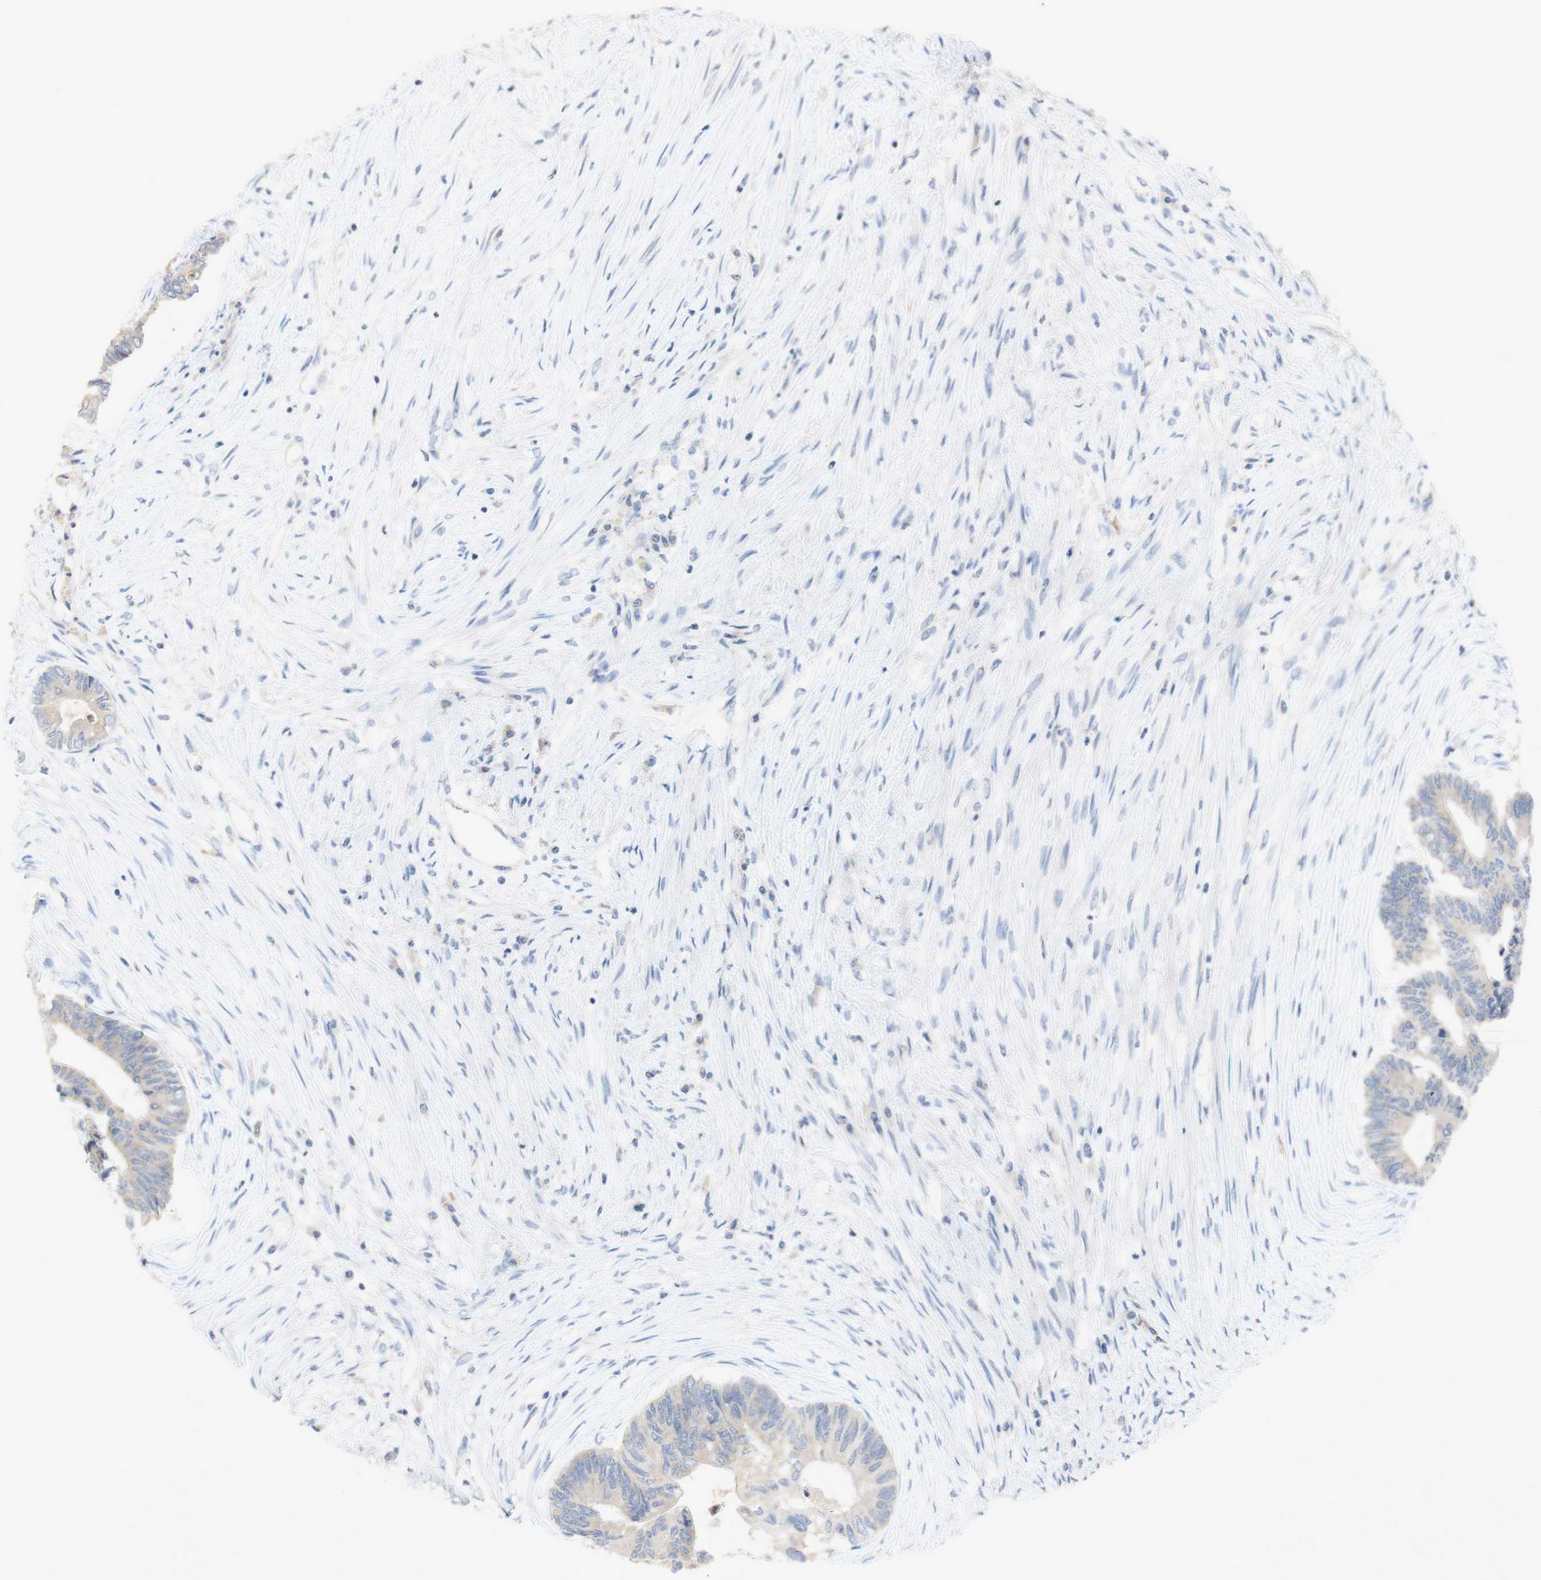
{"staining": {"intensity": "negative", "quantity": "none", "location": "none"}, "tissue": "colorectal cancer", "cell_type": "Tumor cells", "image_type": "cancer", "snomed": [{"axis": "morphology", "description": "Adenocarcinoma, NOS"}, {"axis": "topography", "description": "Rectum"}], "caption": "High power microscopy image of an immunohistochemistry photomicrograph of colorectal cancer, revealing no significant staining in tumor cells. Brightfield microscopy of immunohistochemistry (IHC) stained with DAB (brown) and hematoxylin (blue), captured at high magnification.", "gene": "EPO", "patient": {"sex": "male", "age": 63}}